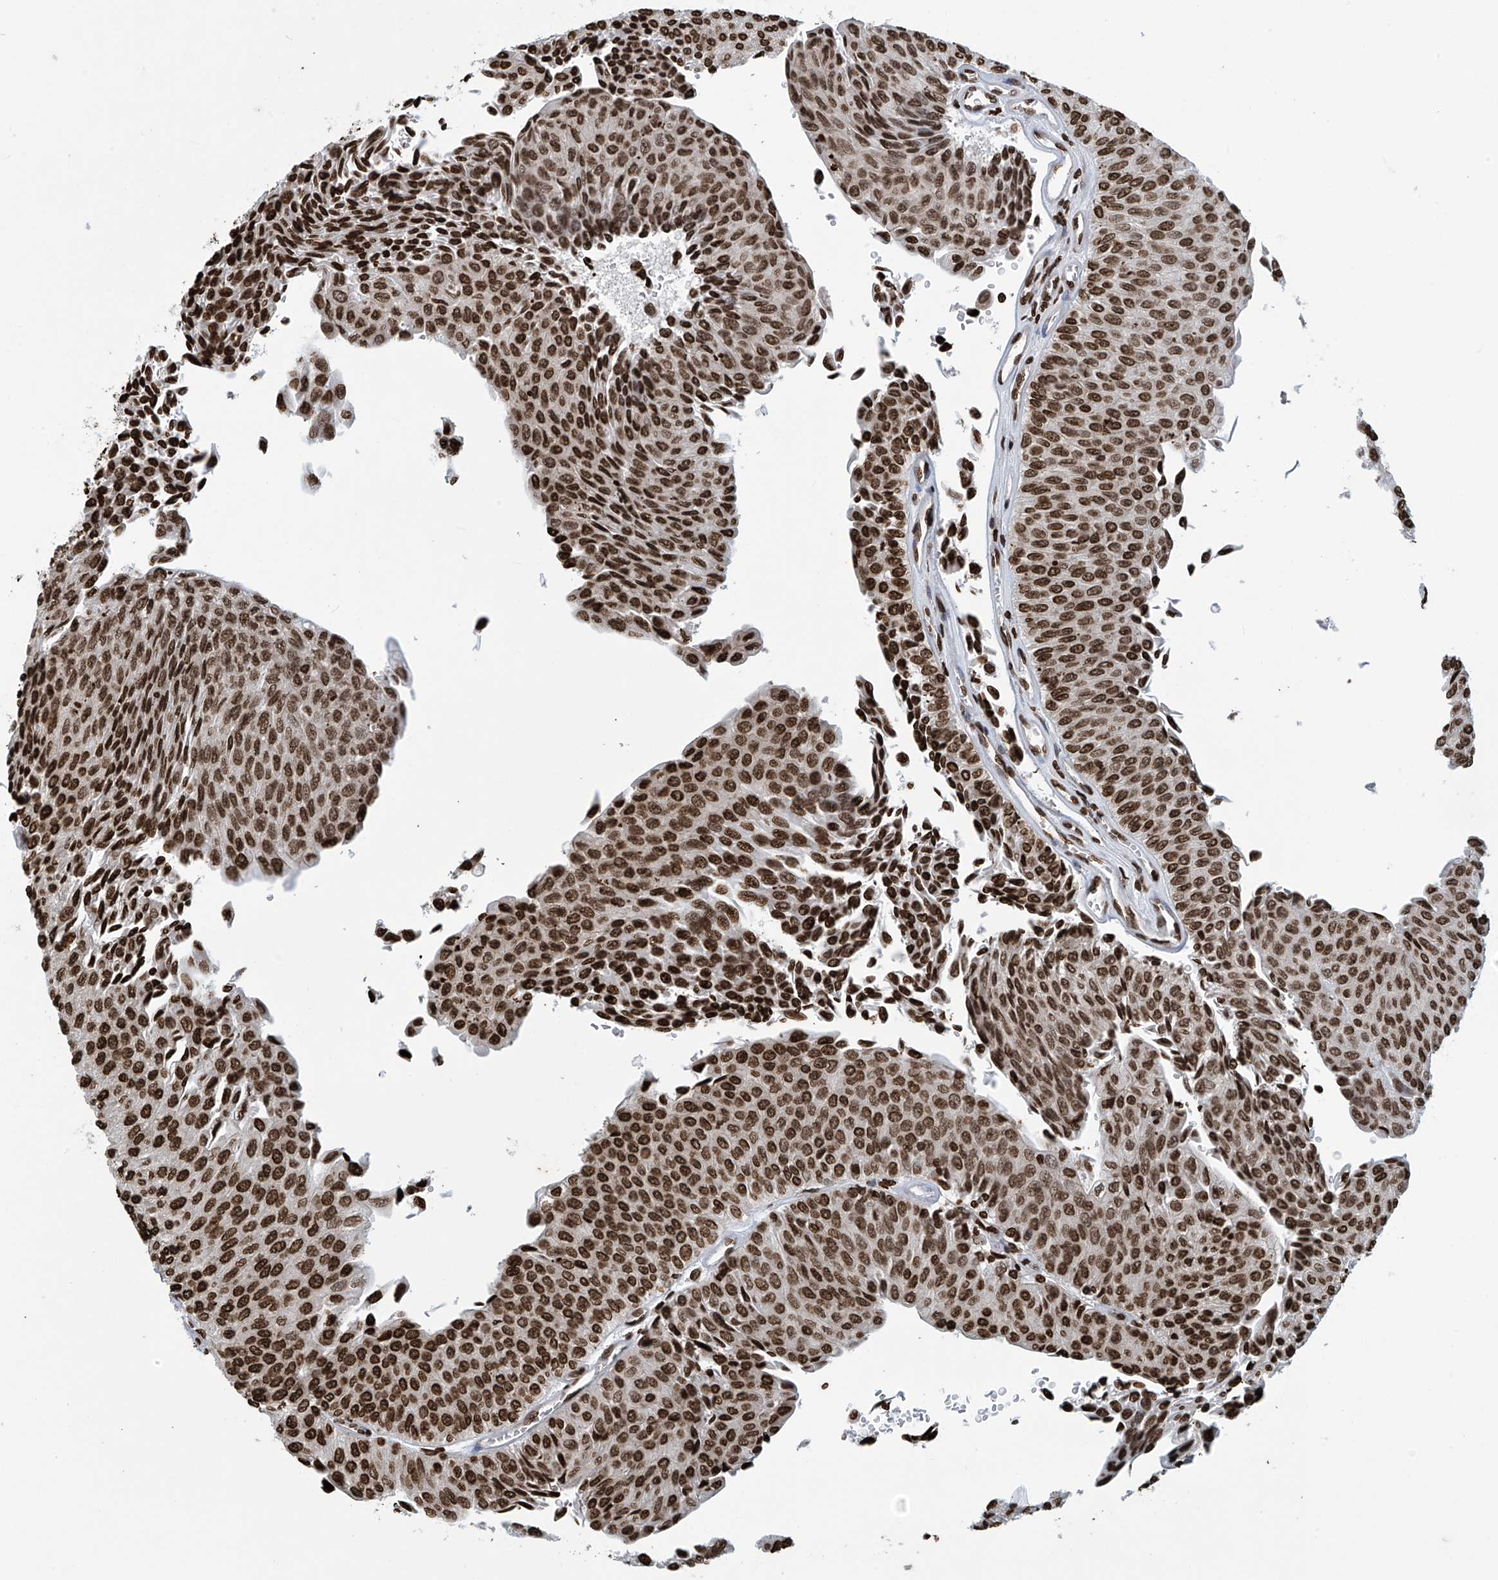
{"staining": {"intensity": "strong", "quantity": ">75%", "location": "nuclear"}, "tissue": "urothelial cancer", "cell_type": "Tumor cells", "image_type": "cancer", "snomed": [{"axis": "morphology", "description": "Urothelial carcinoma, Low grade"}, {"axis": "topography", "description": "Urinary bladder"}], "caption": "A photomicrograph showing strong nuclear positivity in approximately >75% of tumor cells in low-grade urothelial carcinoma, as visualized by brown immunohistochemical staining.", "gene": "DPPA2", "patient": {"sex": "male", "age": 78}}